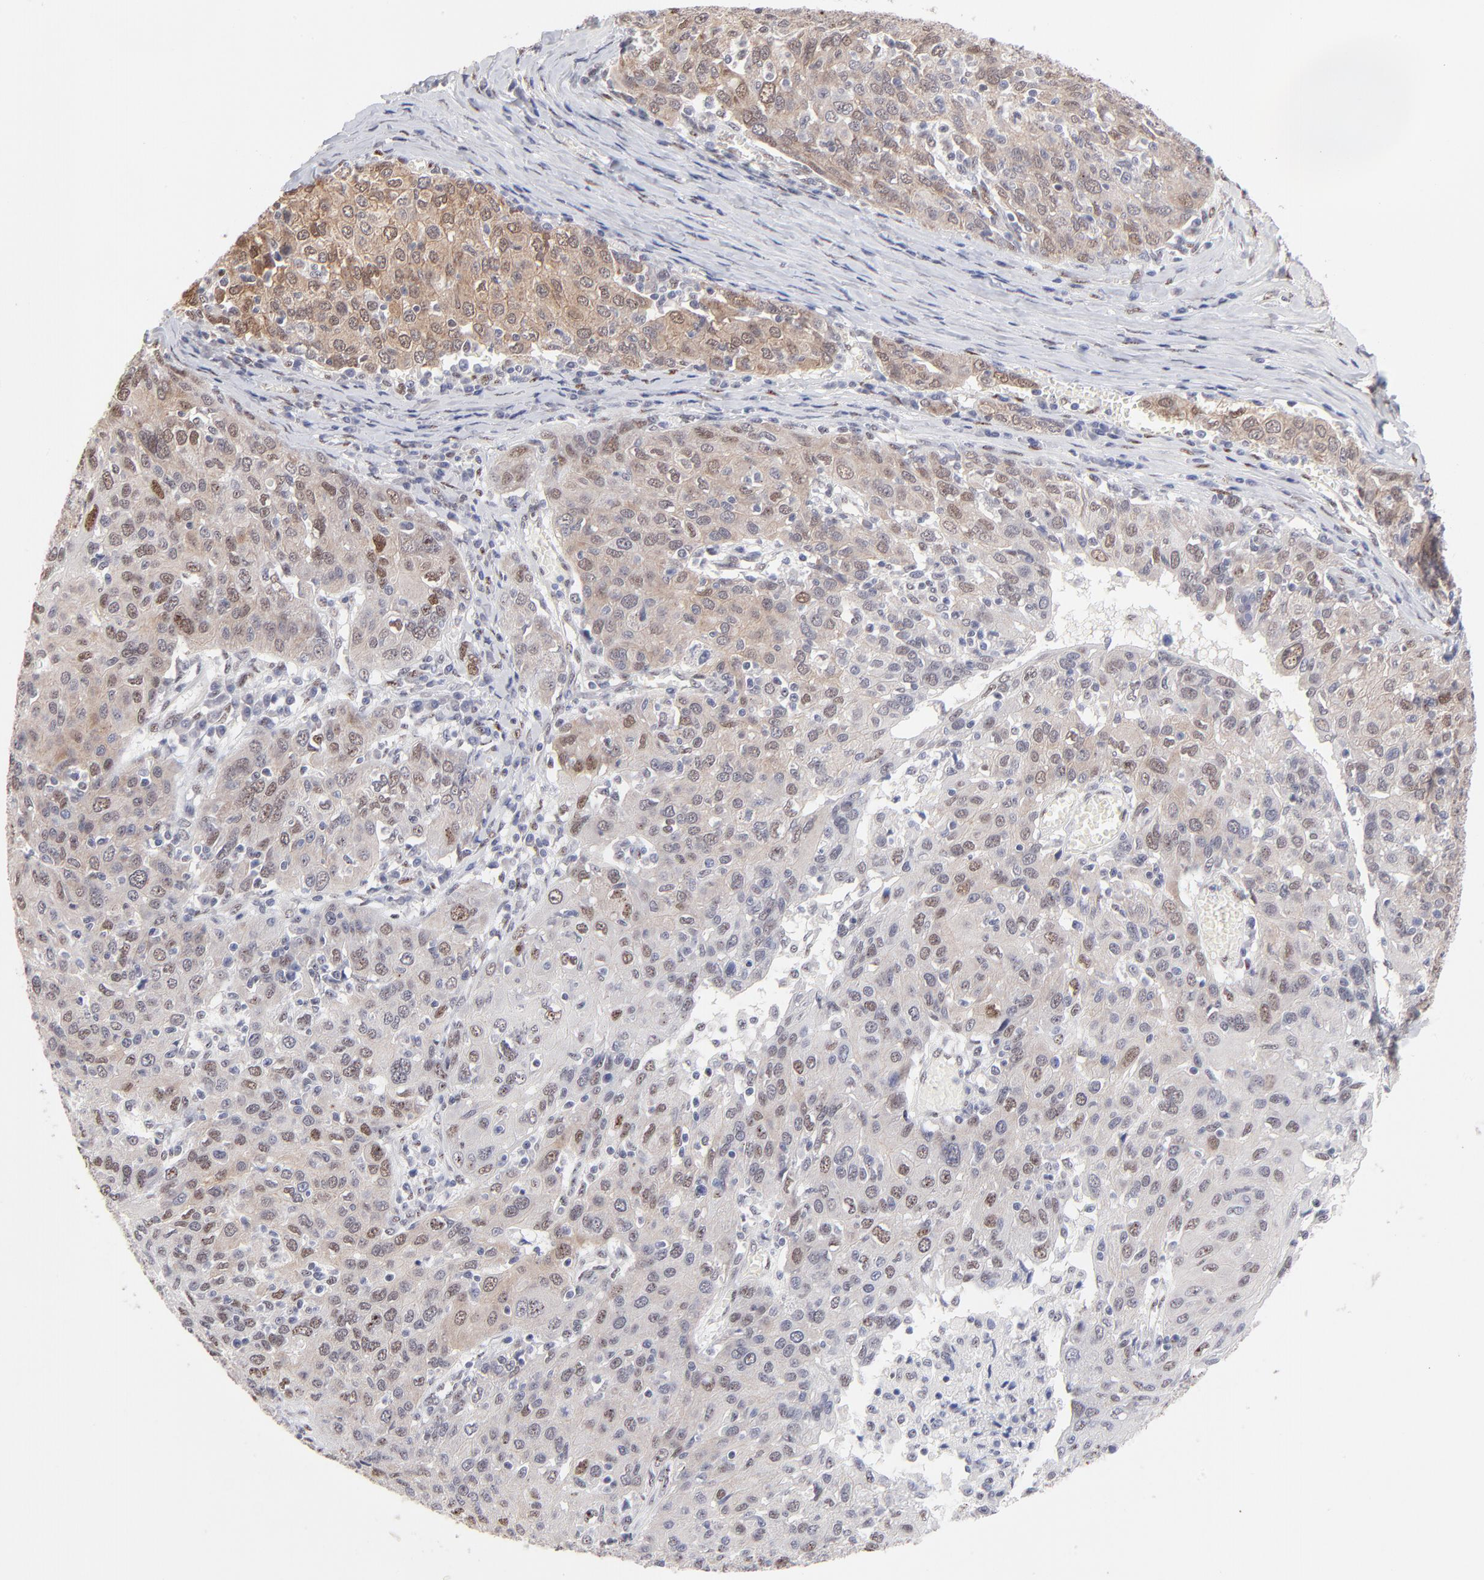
{"staining": {"intensity": "moderate", "quantity": "25%-75%", "location": "nuclear"}, "tissue": "ovarian cancer", "cell_type": "Tumor cells", "image_type": "cancer", "snomed": [{"axis": "morphology", "description": "Carcinoma, endometroid"}, {"axis": "topography", "description": "Ovary"}], "caption": "High-power microscopy captured an IHC micrograph of ovarian cancer, revealing moderate nuclear staining in about 25%-75% of tumor cells.", "gene": "STAT3", "patient": {"sex": "female", "age": 50}}